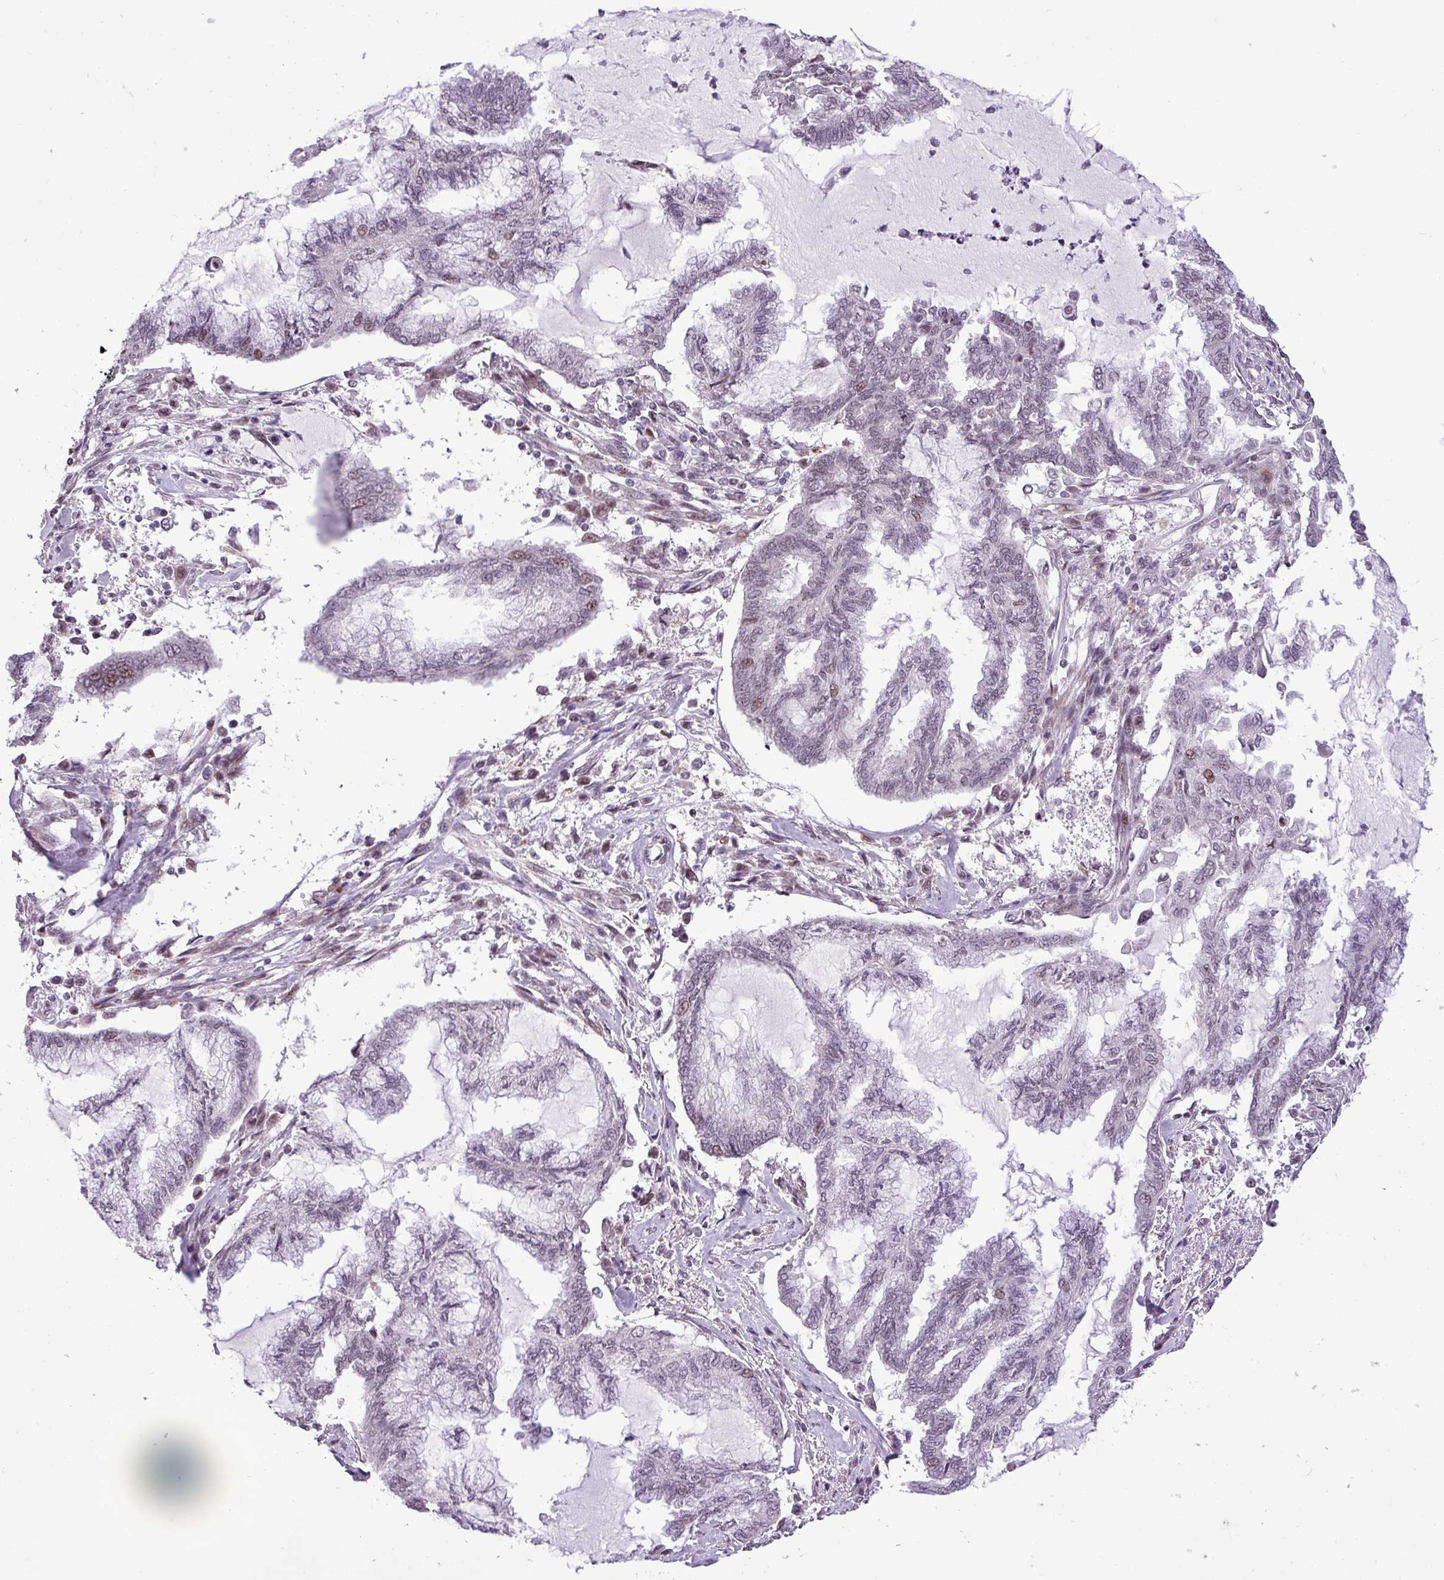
{"staining": {"intensity": "weak", "quantity": "<25%", "location": "nuclear"}, "tissue": "endometrial cancer", "cell_type": "Tumor cells", "image_type": "cancer", "snomed": [{"axis": "morphology", "description": "Adenocarcinoma, NOS"}, {"axis": "topography", "description": "Endometrium"}], "caption": "Protein analysis of endometrial cancer shows no significant expression in tumor cells.", "gene": "ZNF354A", "patient": {"sex": "female", "age": 86}}